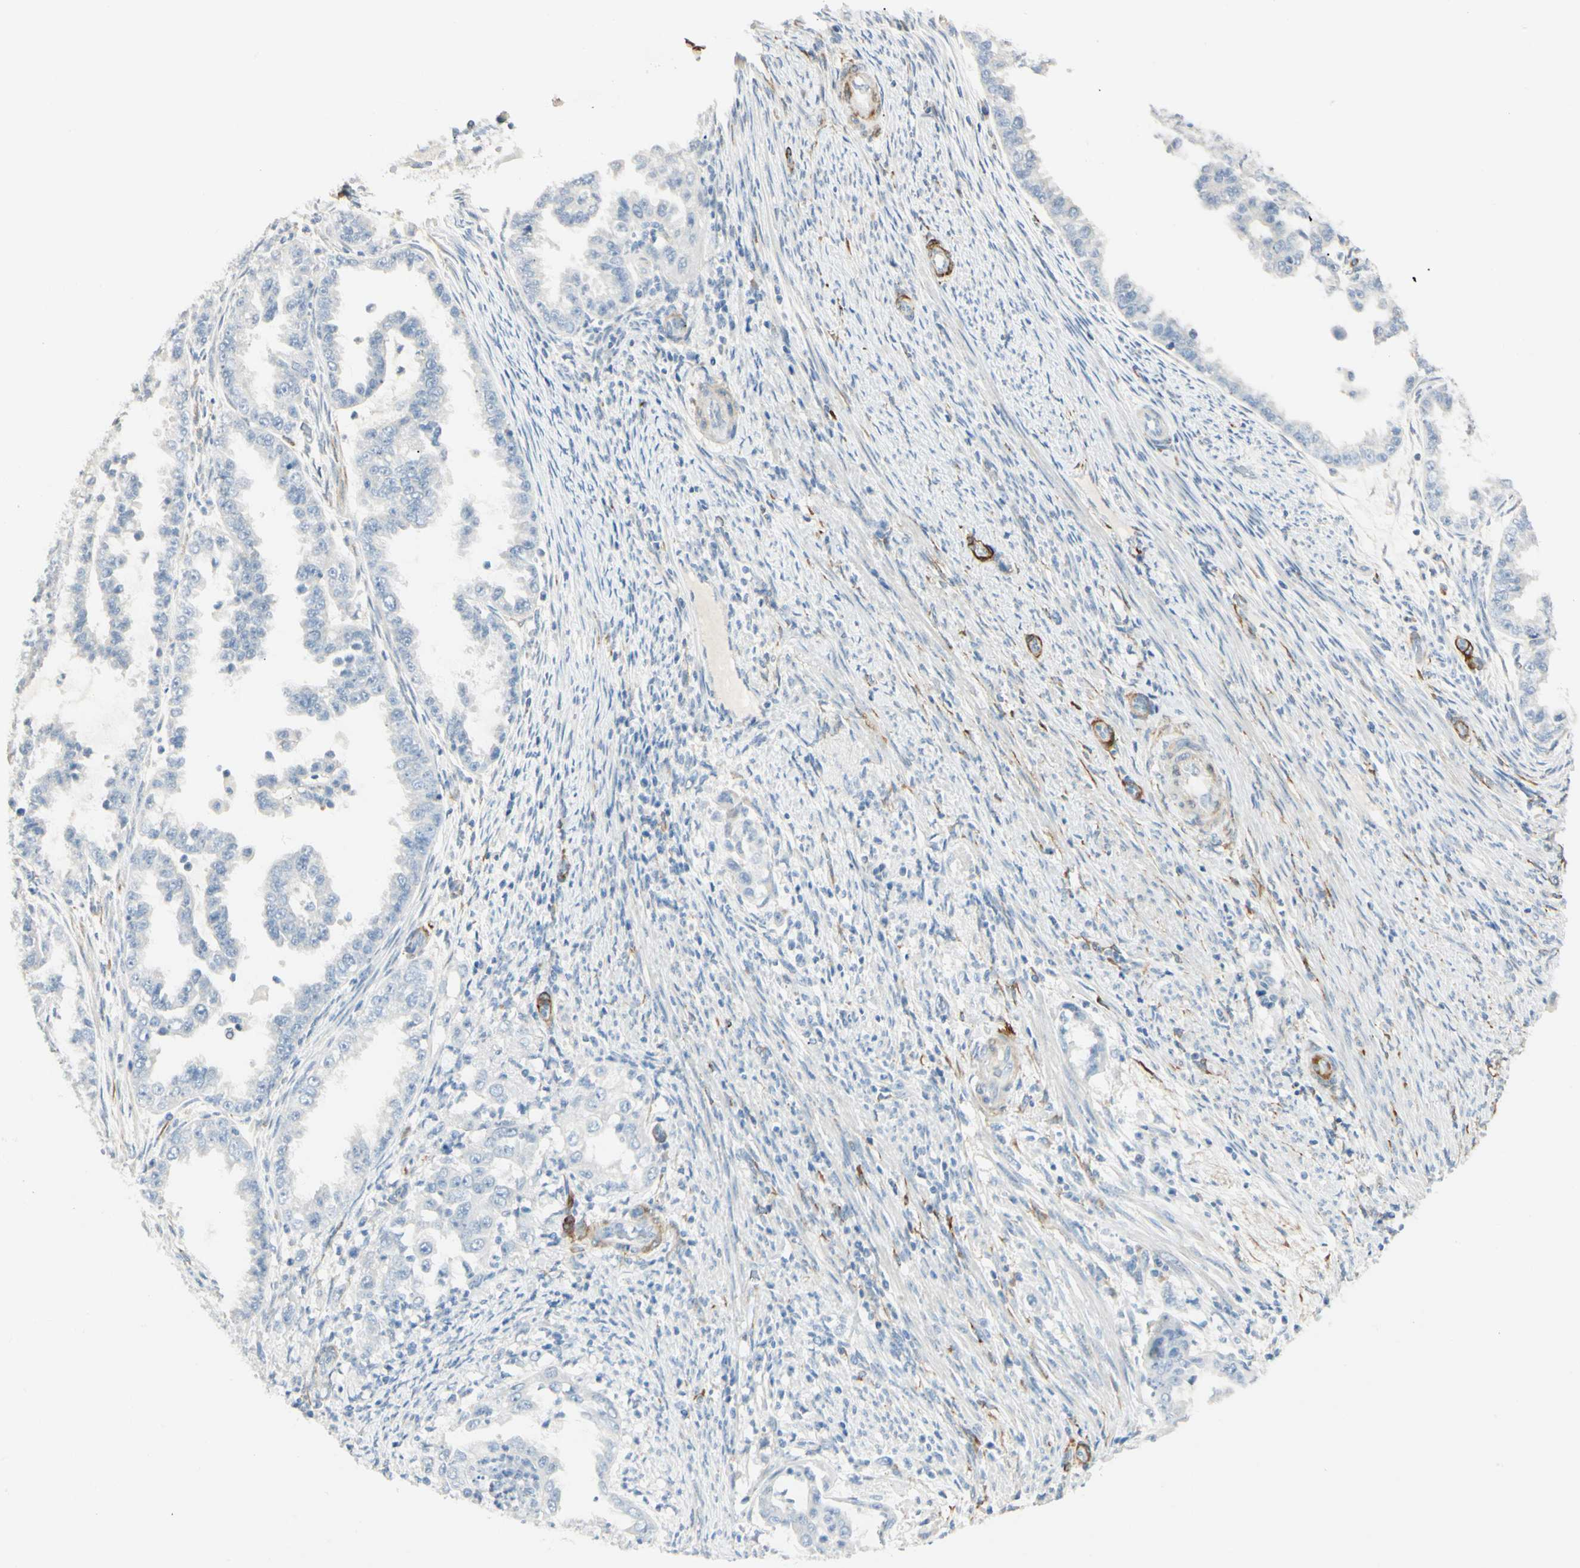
{"staining": {"intensity": "negative", "quantity": "none", "location": "none"}, "tissue": "endometrial cancer", "cell_type": "Tumor cells", "image_type": "cancer", "snomed": [{"axis": "morphology", "description": "Adenocarcinoma, NOS"}, {"axis": "topography", "description": "Endometrium"}], "caption": "There is no significant staining in tumor cells of endometrial cancer.", "gene": "AMPH", "patient": {"sex": "female", "age": 85}}